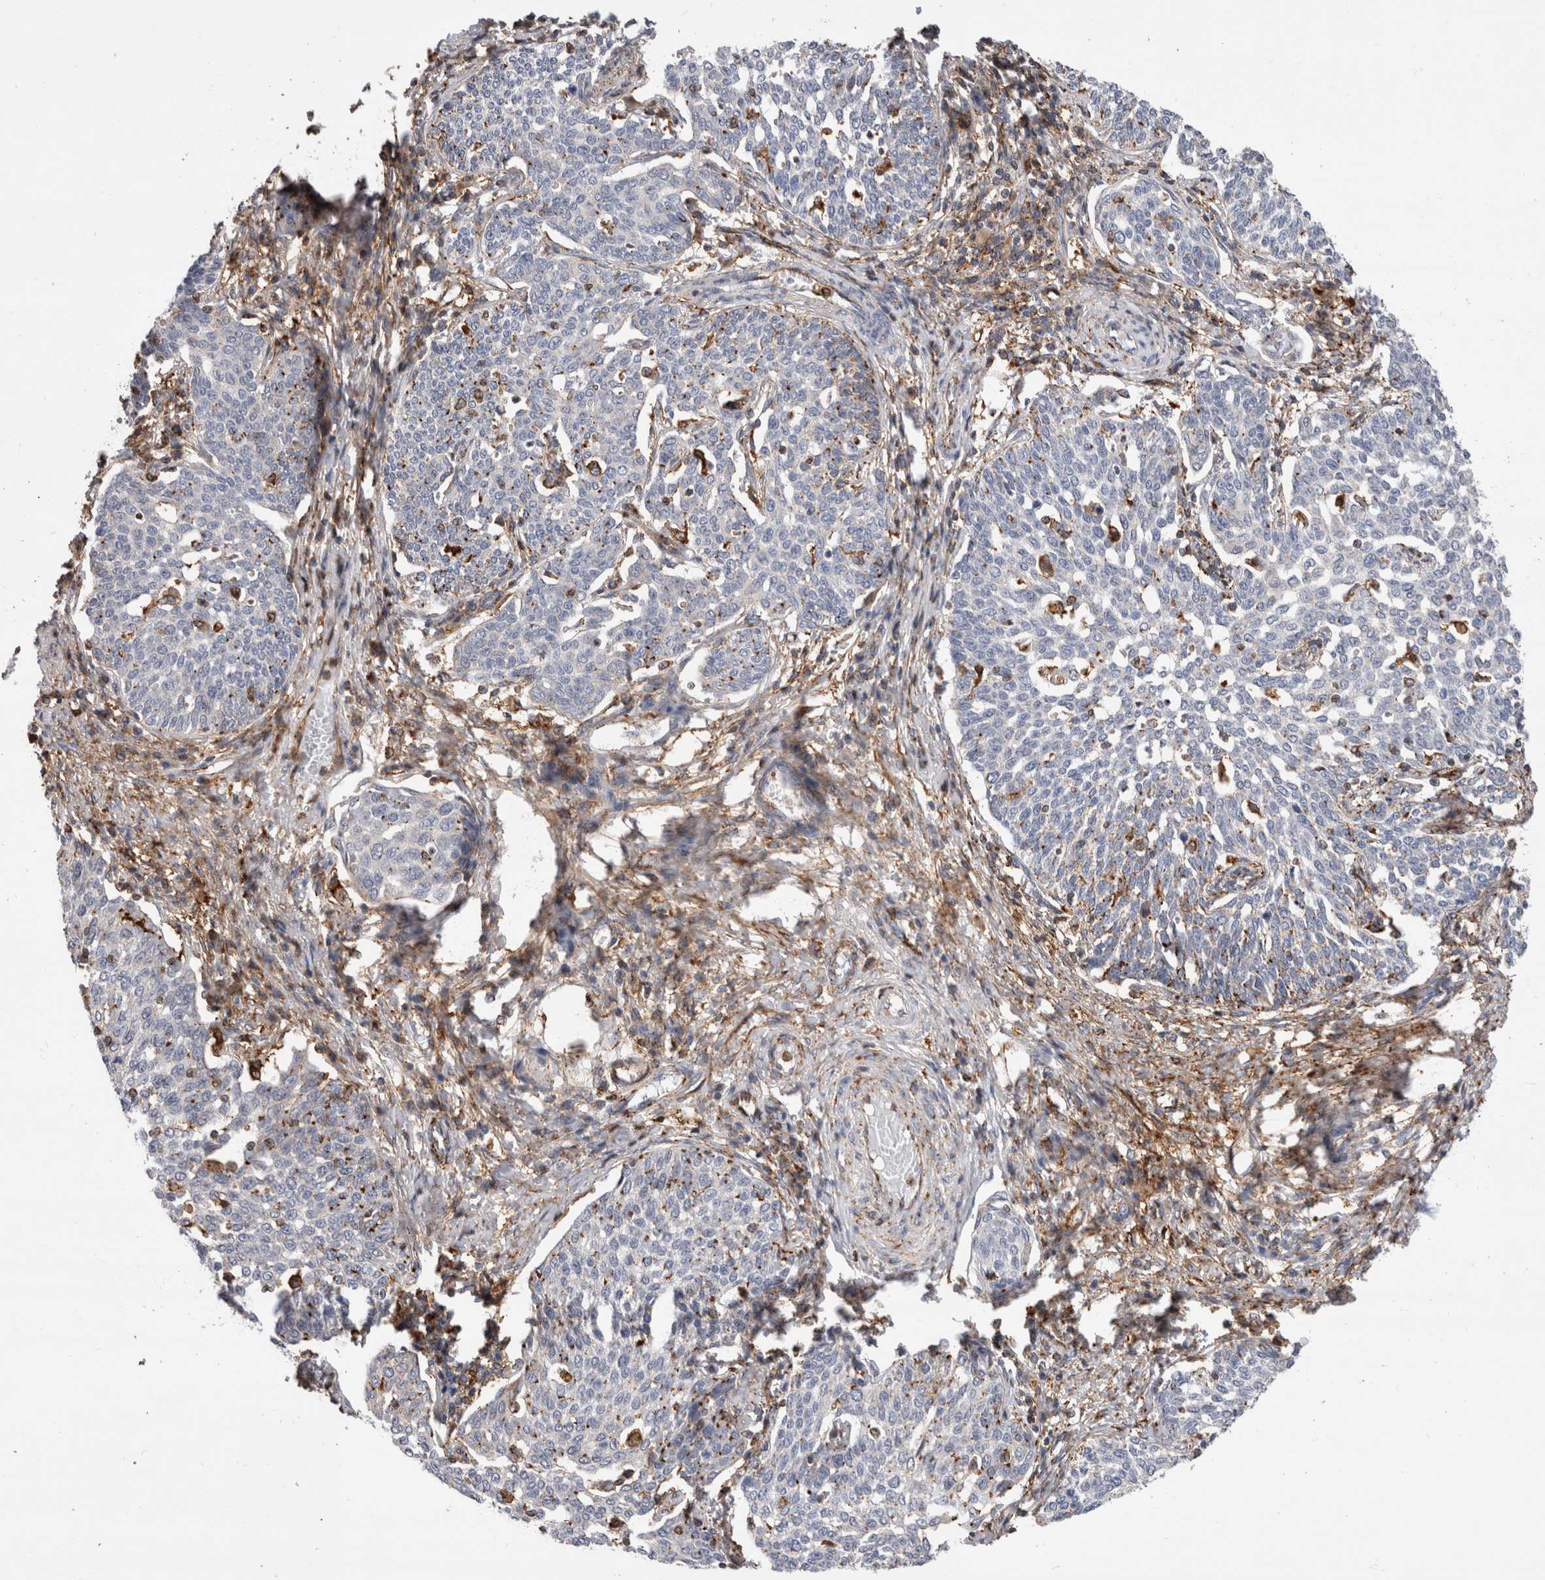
{"staining": {"intensity": "moderate", "quantity": "<25%", "location": "cytoplasmic/membranous"}, "tissue": "cervical cancer", "cell_type": "Tumor cells", "image_type": "cancer", "snomed": [{"axis": "morphology", "description": "Squamous cell carcinoma, NOS"}, {"axis": "topography", "description": "Cervix"}], "caption": "A micrograph of human cervical squamous cell carcinoma stained for a protein exhibits moderate cytoplasmic/membranous brown staining in tumor cells. (Brightfield microscopy of DAB IHC at high magnification).", "gene": "CCDC88B", "patient": {"sex": "female", "age": 34}}